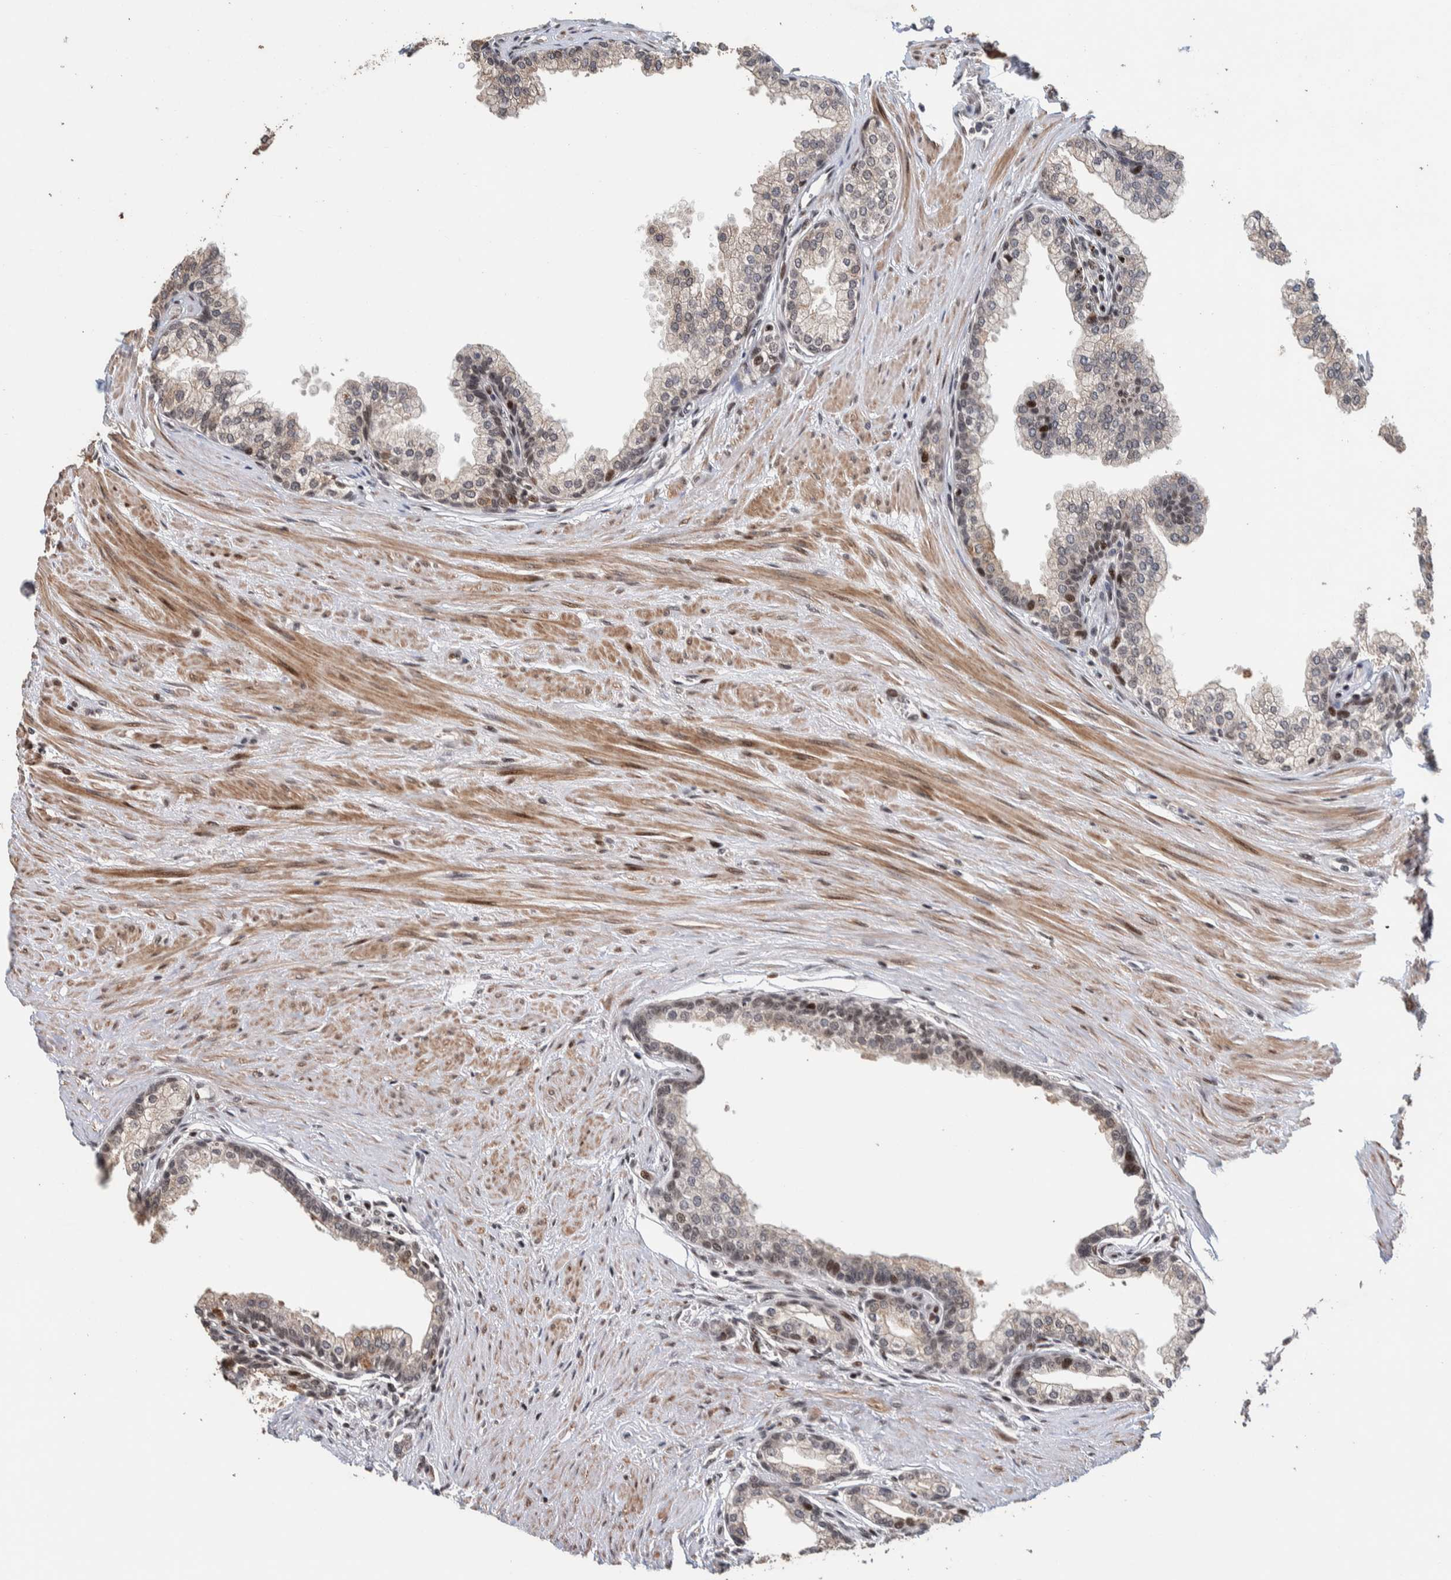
{"staining": {"intensity": "moderate", "quantity": "<25%", "location": "cytoplasmic/membranous,nuclear"}, "tissue": "prostate", "cell_type": "Glandular cells", "image_type": "normal", "snomed": [{"axis": "morphology", "description": "Normal tissue, NOS"}, {"axis": "morphology", "description": "Urothelial carcinoma, Low grade"}, {"axis": "topography", "description": "Urinary bladder"}, {"axis": "topography", "description": "Prostate"}], "caption": "IHC staining of unremarkable prostate, which reveals low levels of moderate cytoplasmic/membranous,nuclear positivity in approximately <25% of glandular cells indicating moderate cytoplasmic/membranous,nuclear protein expression. The staining was performed using DAB (brown) for protein detection and nuclei were counterstained in hematoxylin (blue).", "gene": "CHD4", "patient": {"sex": "male", "age": 60}}